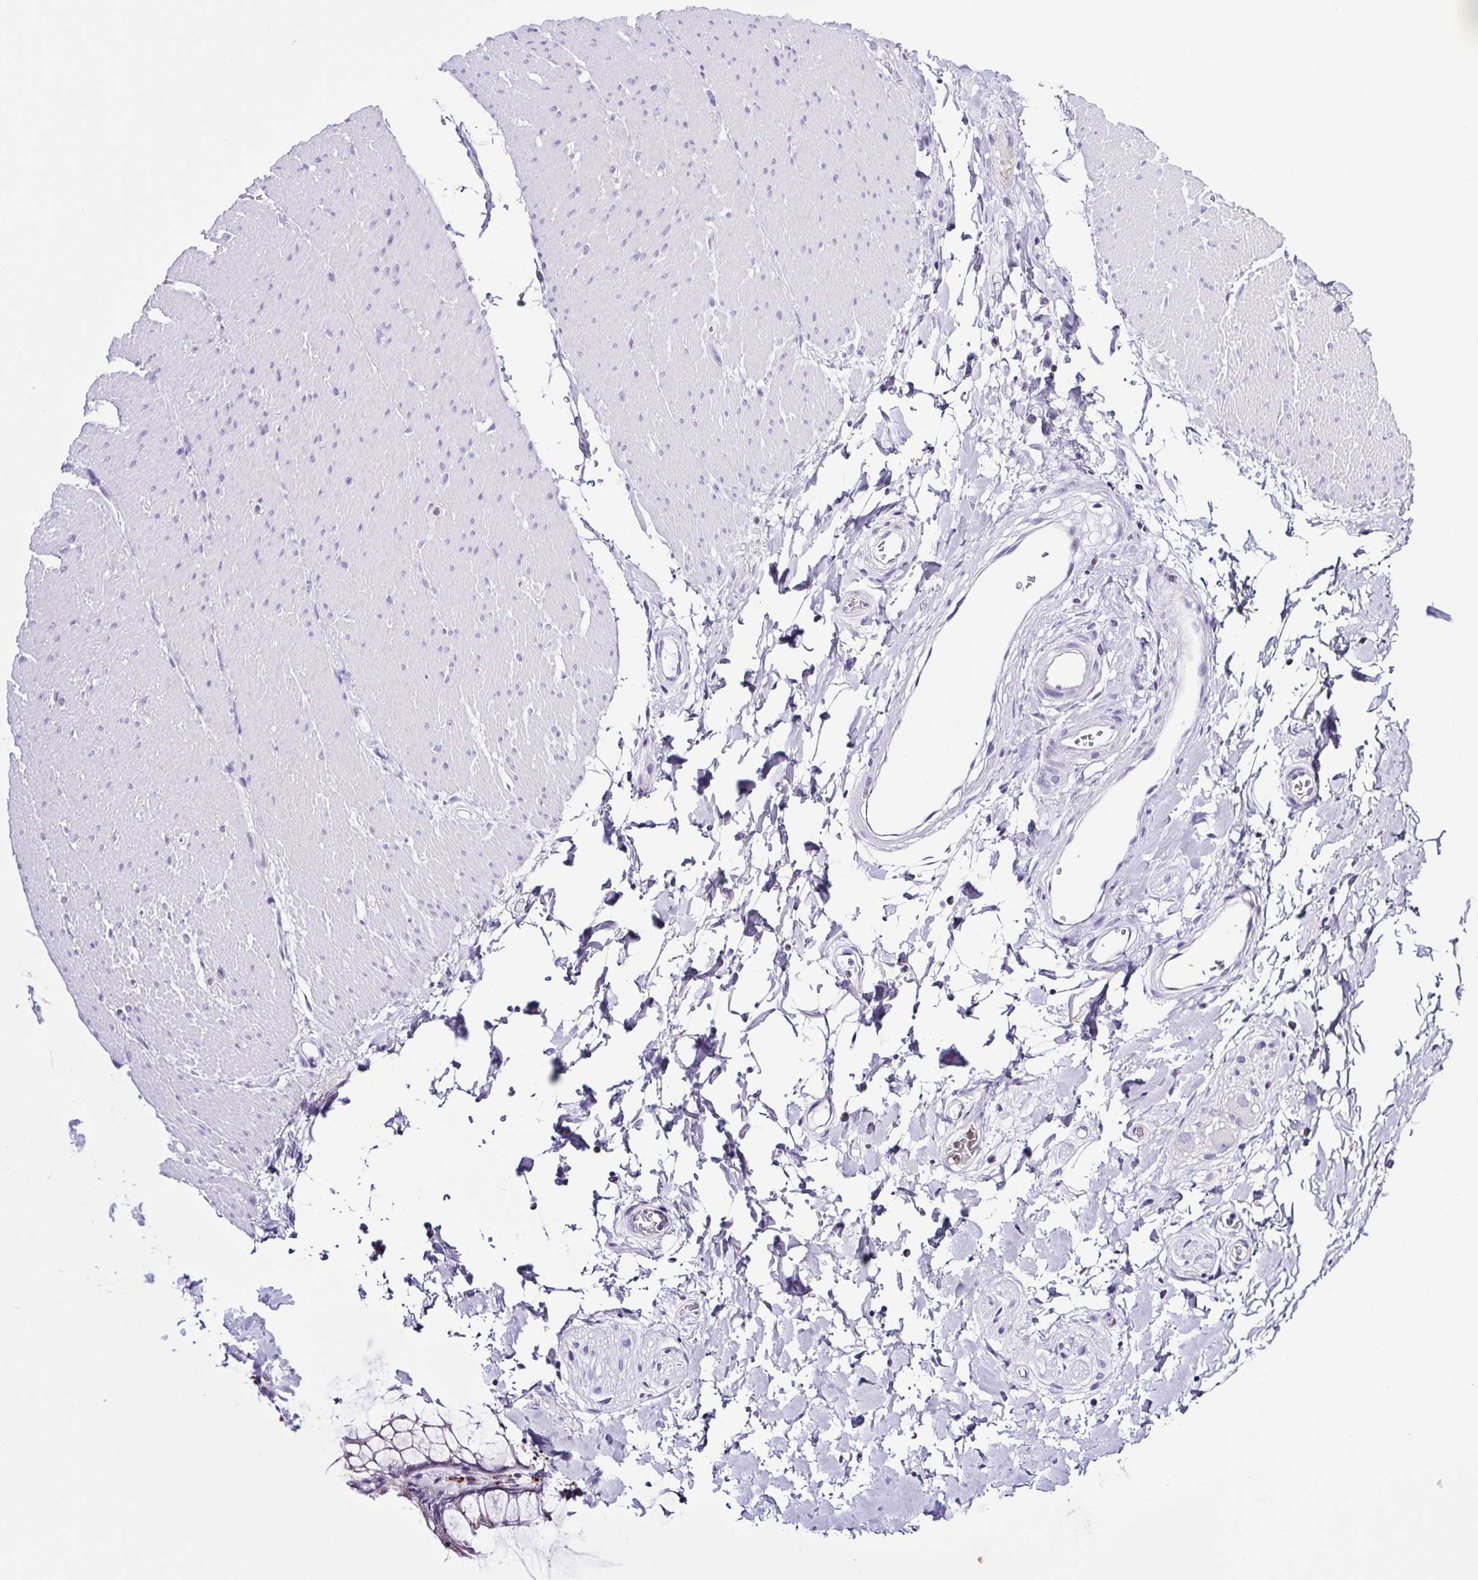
{"staining": {"intensity": "negative", "quantity": "none", "location": "none"}, "tissue": "smooth muscle", "cell_type": "Smooth muscle cells", "image_type": "normal", "snomed": [{"axis": "morphology", "description": "Normal tissue, NOS"}, {"axis": "topography", "description": "Smooth muscle"}, {"axis": "topography", "description": "Rectum"}], "caption": "The IHC image has no significant staining in smooth muscle cells of smooth muscle.", "gene": "SYNPR", "patient": {"sex": "male", "age": 53}}